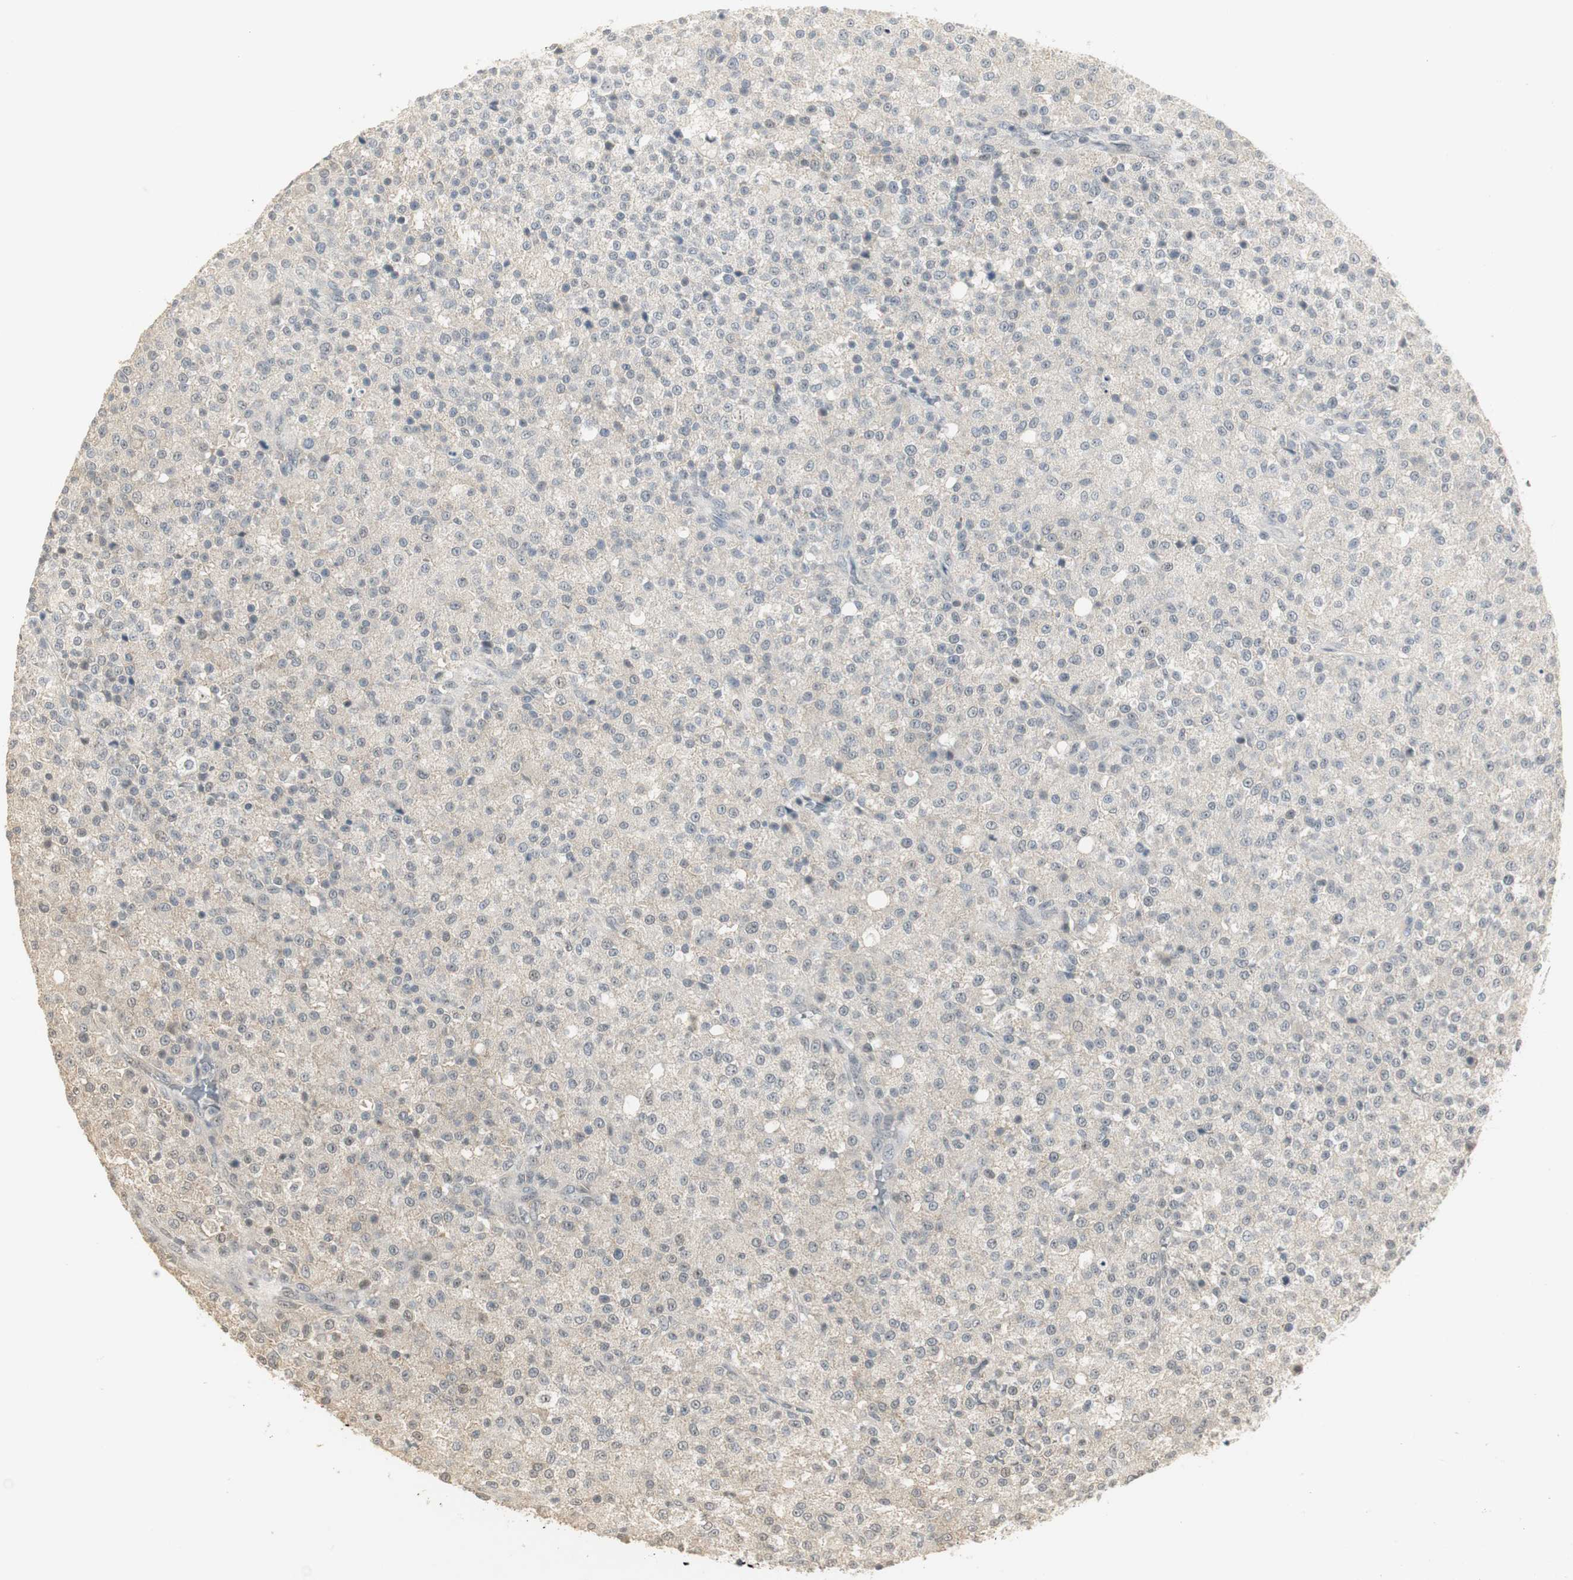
{"staining": {"intensity": "negative", "quantity": "none", "location": "none"}, "tissue": "testis cancer", "cell_type": "Tumor cells", "image_type": "cancer", "snomed": [{"axis": "morphology", "description": "Seminoma, NOS"}, {"axis": "topography", "description": "Testis"}], "caption": "Seminoma (testis) stained for a protein using immunohistochemistry (IHC) exhibits no expression tumor cells.", "gene": "ELOA", "patient": {"sex": "male", "age": 59}}